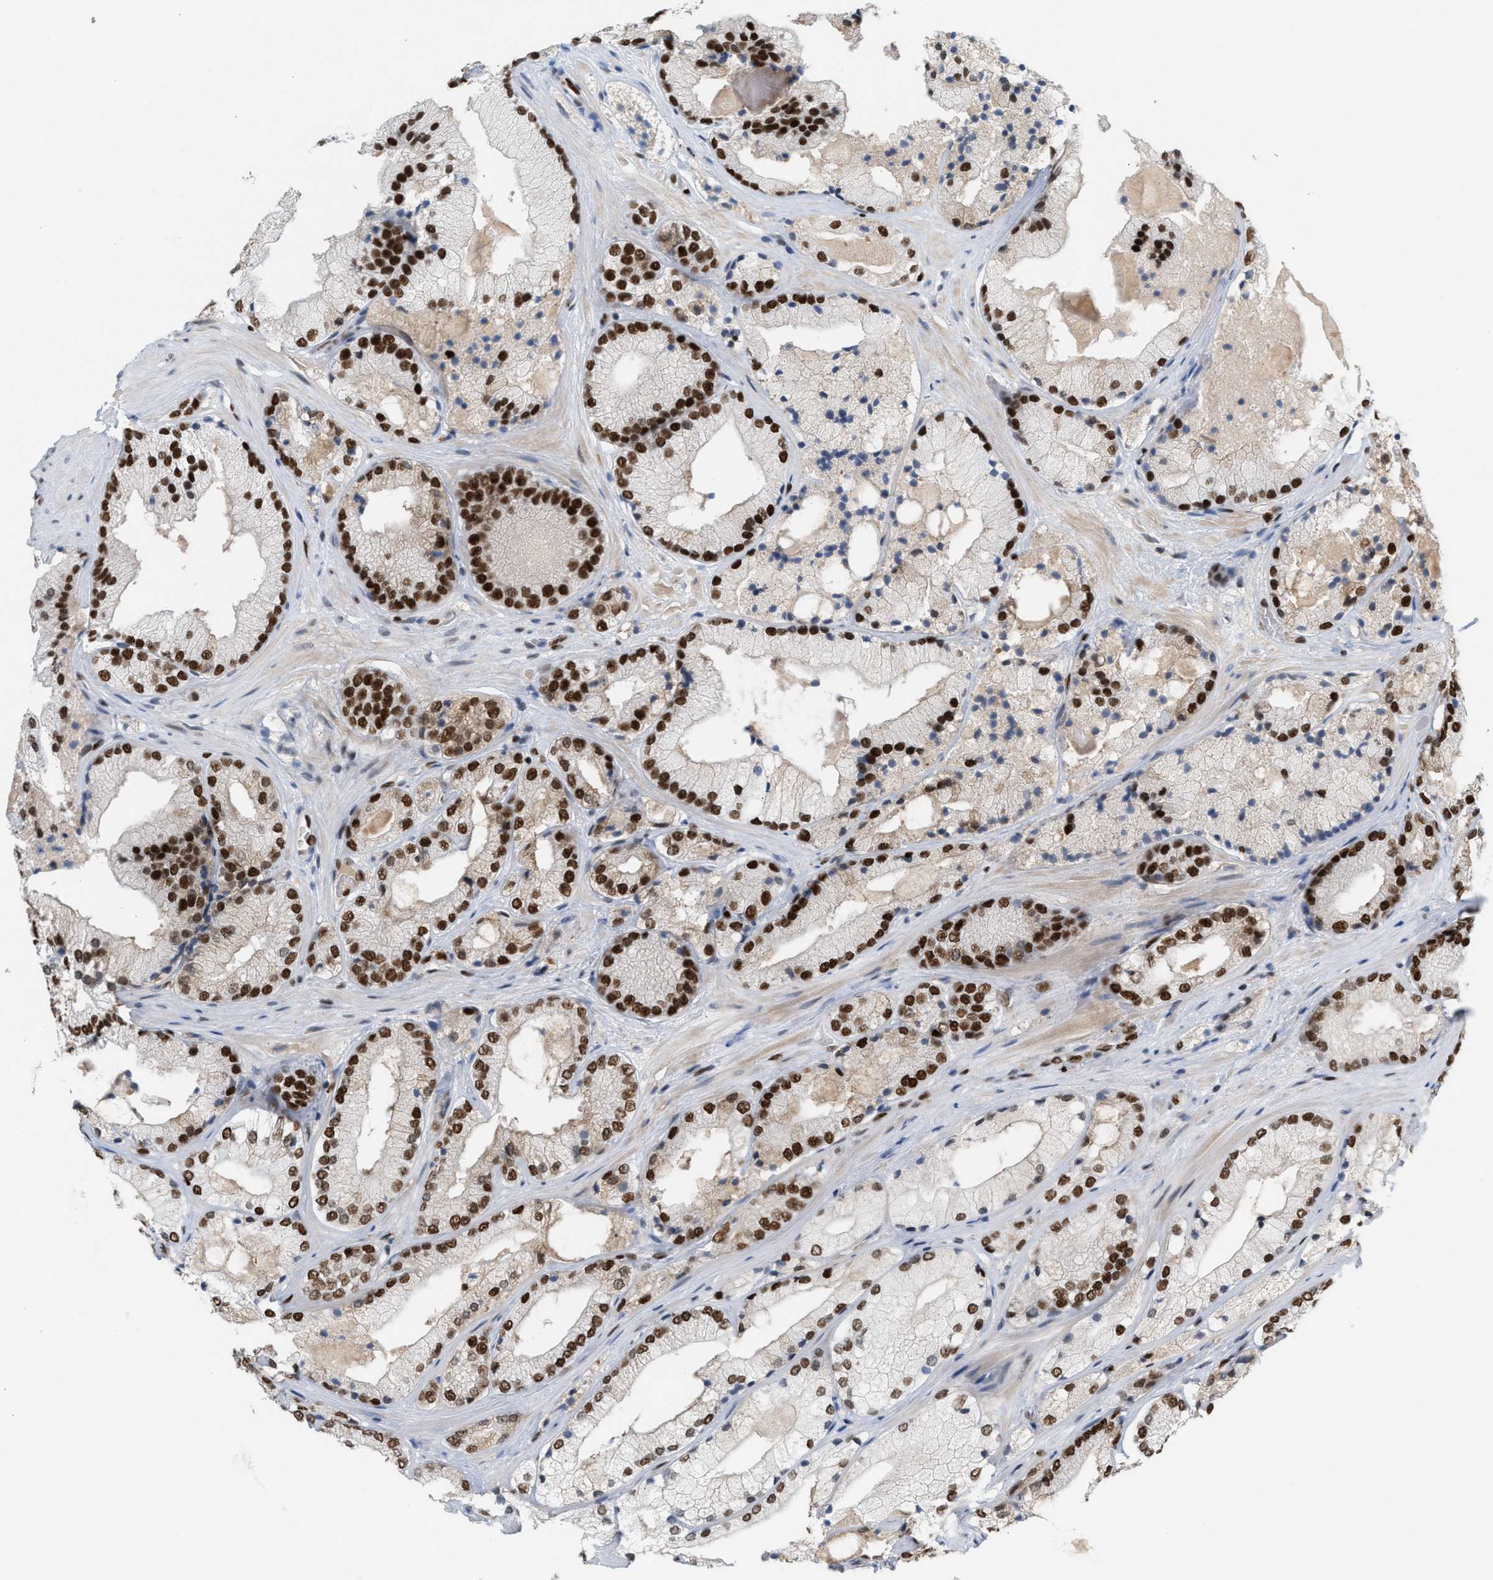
{"staining": {"intensity": "strong", "quantity": ">75%", "location": "nuclear"}, "tissue": "prostate cancer", "cell_type": "Tumor cells", "image_type": "cancer", "snomed": [{"axis": "morphology", "description": "Adenocarcinoma, Low grade"}, {"axis": "topography", "description": "Prostate"}], "caption": "Prostate cancer (low-grade adenocarcinoma) stained for a protein displays strong nuclear positivity in tumor cells.", "gene": "RNASEK-C17orf49", "patient": {"sex": "male", "age": 65}}